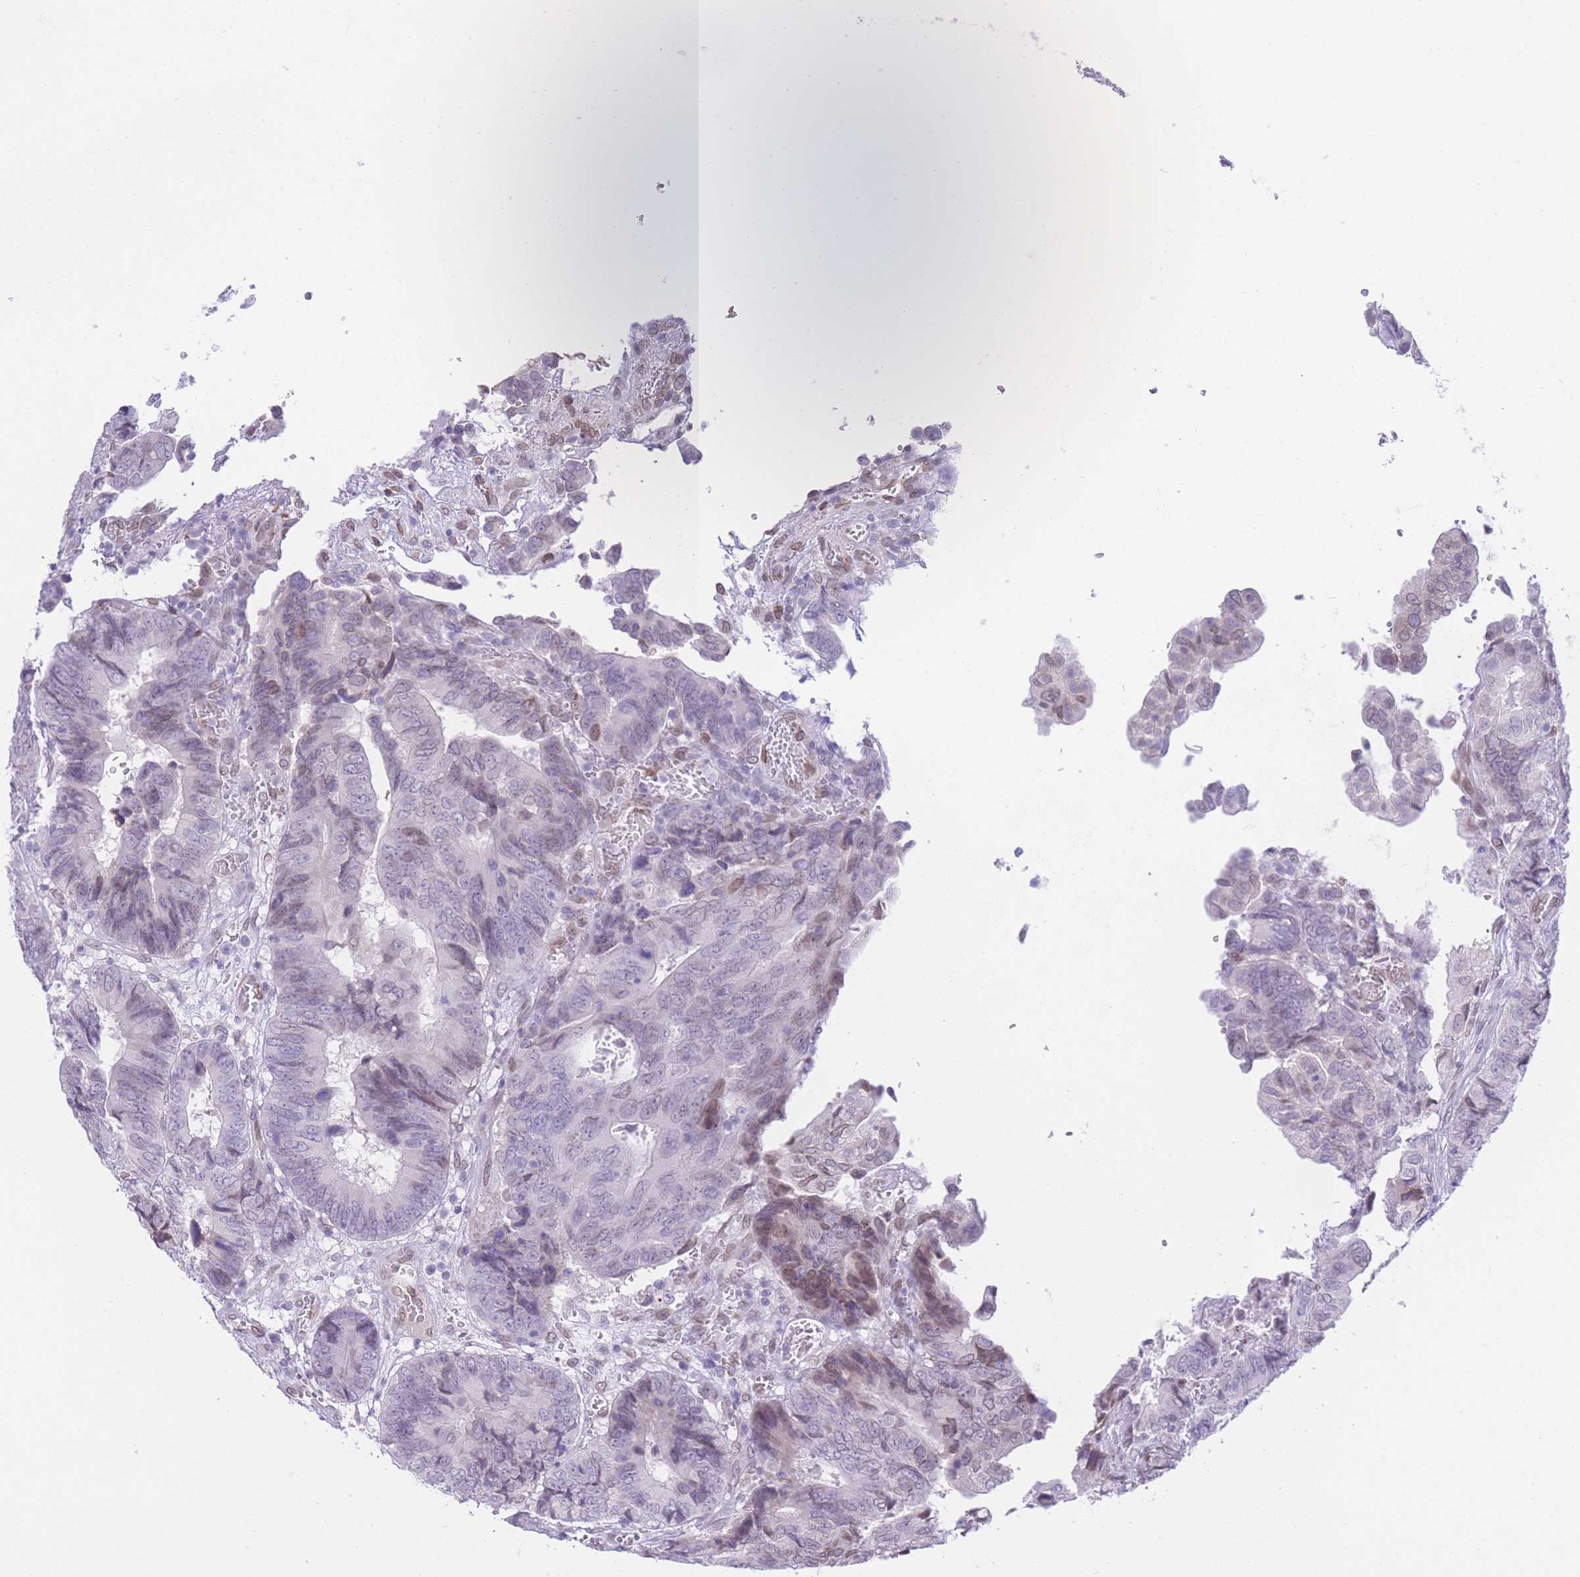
{"staining": {"intensity": "weak", "quantity": "25%-75%", "location": "nuclear"}, "tissue": "colorectal cancer", "cell_type": "Tumor cells", "image_type": "cancer", "snomed": [{"axis": "morphology", "description": "Adenocarcinoma, NOS"}, {"axis": "topography", "description": "Colon"}], "caption": "IHC photomicrograph of human colorectal cancer (adenocarcinoma) stained for a protein (brown), which exhibits low levels of weak nuclear staining in approximately 25%-75% of tumor cells.", "gene": "OR10AD1", "patient": {"sex": "male", "age": 85}}